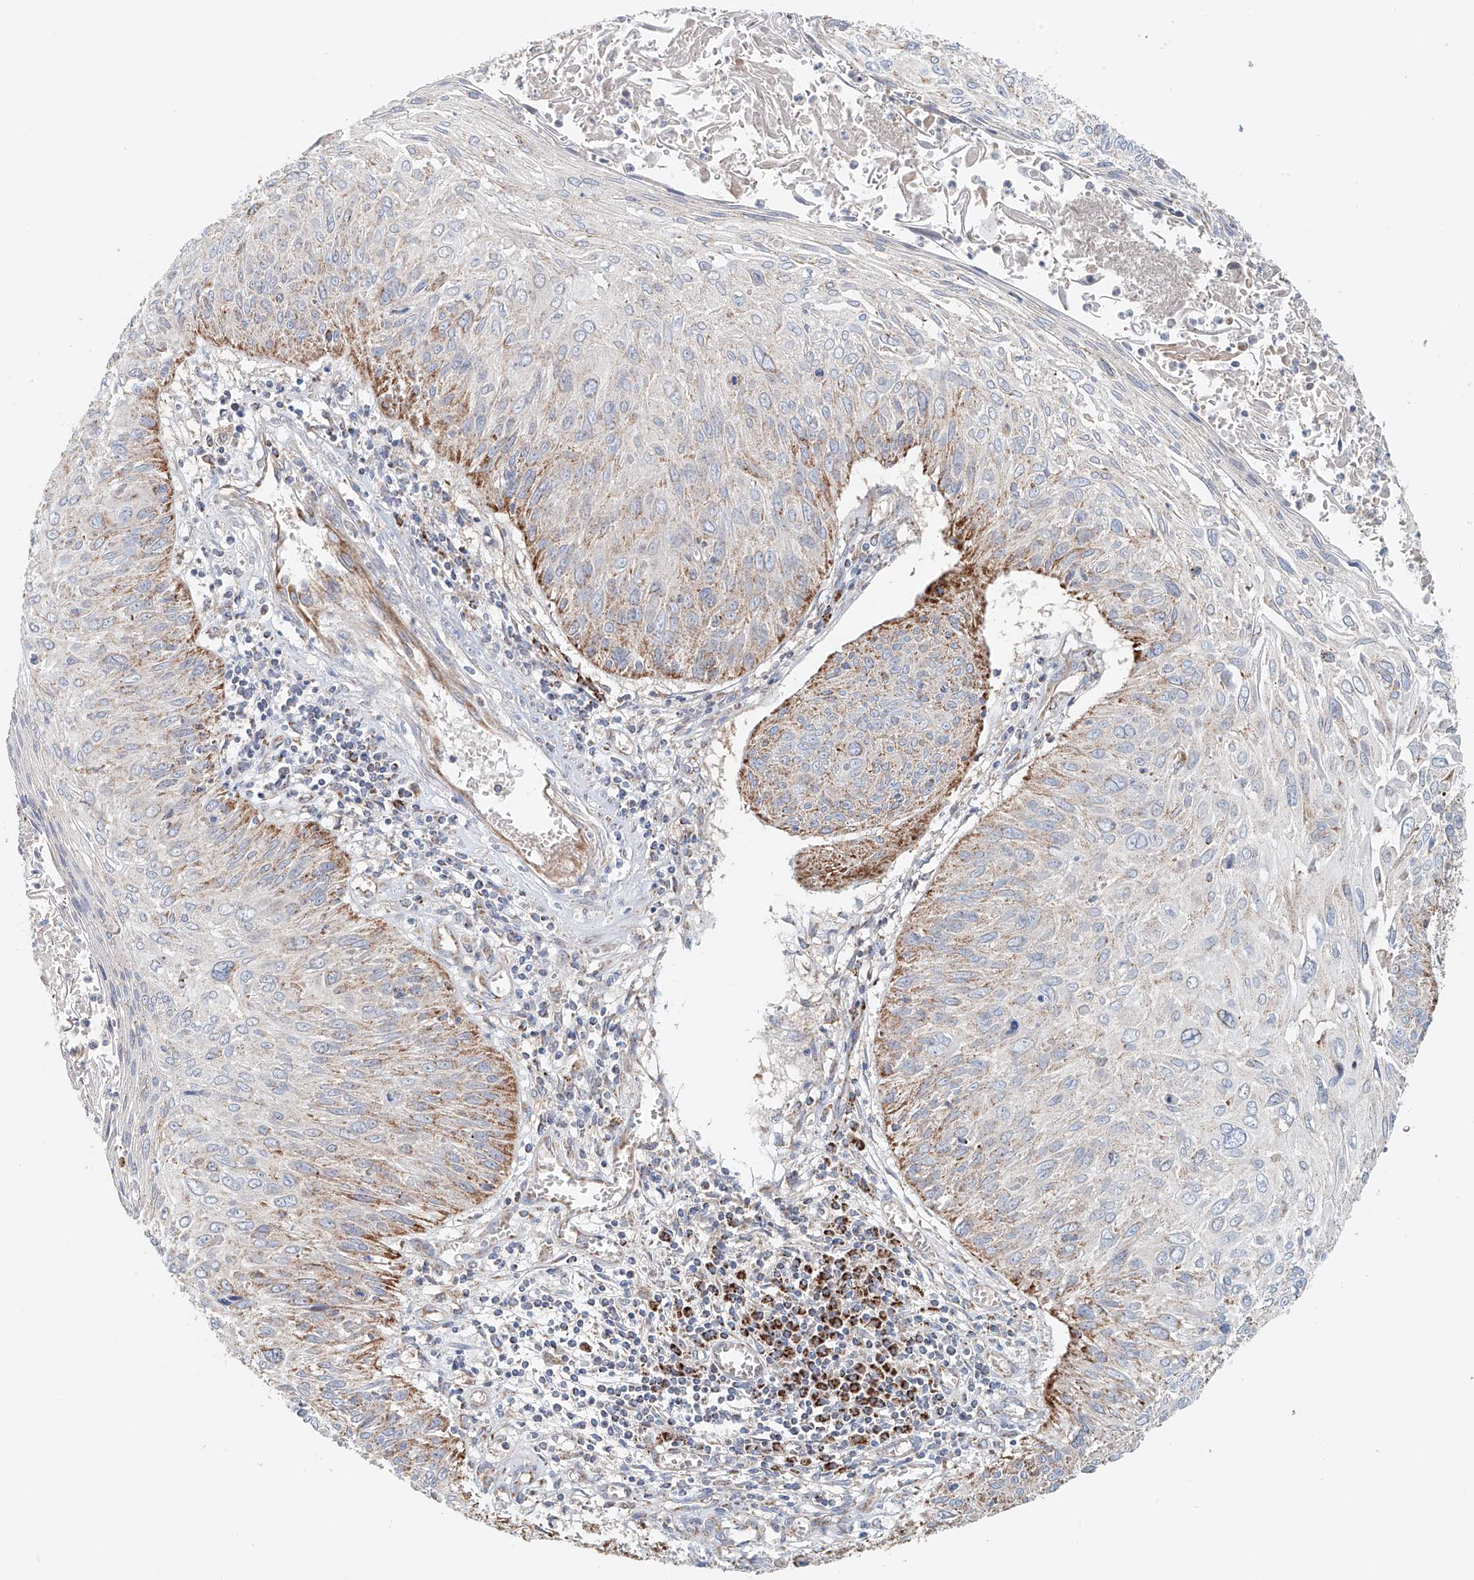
{"staining": {"intensity": "moderate", "quantity": "25%-75%", "location": "cytoplasmic/membranous"}, "tissue": "cervical cancer", "cell_type": "Tumor cells", "image_type": "cancer", "snomed": [{"axis": "morphology", "description": "Squamous cell carcinoma, NOS"}, {"axis": "topography", "description": "Cervix"}], "caption": "About 25%-75% of tumor cells in squamous cell carcinoma (cervical) show moderate cytoplasmic/membranous protein staining as visualized by brown immunohistochemical staining.", "gene": "CARD10", "patient": {"sex": "female", "age": 51}}